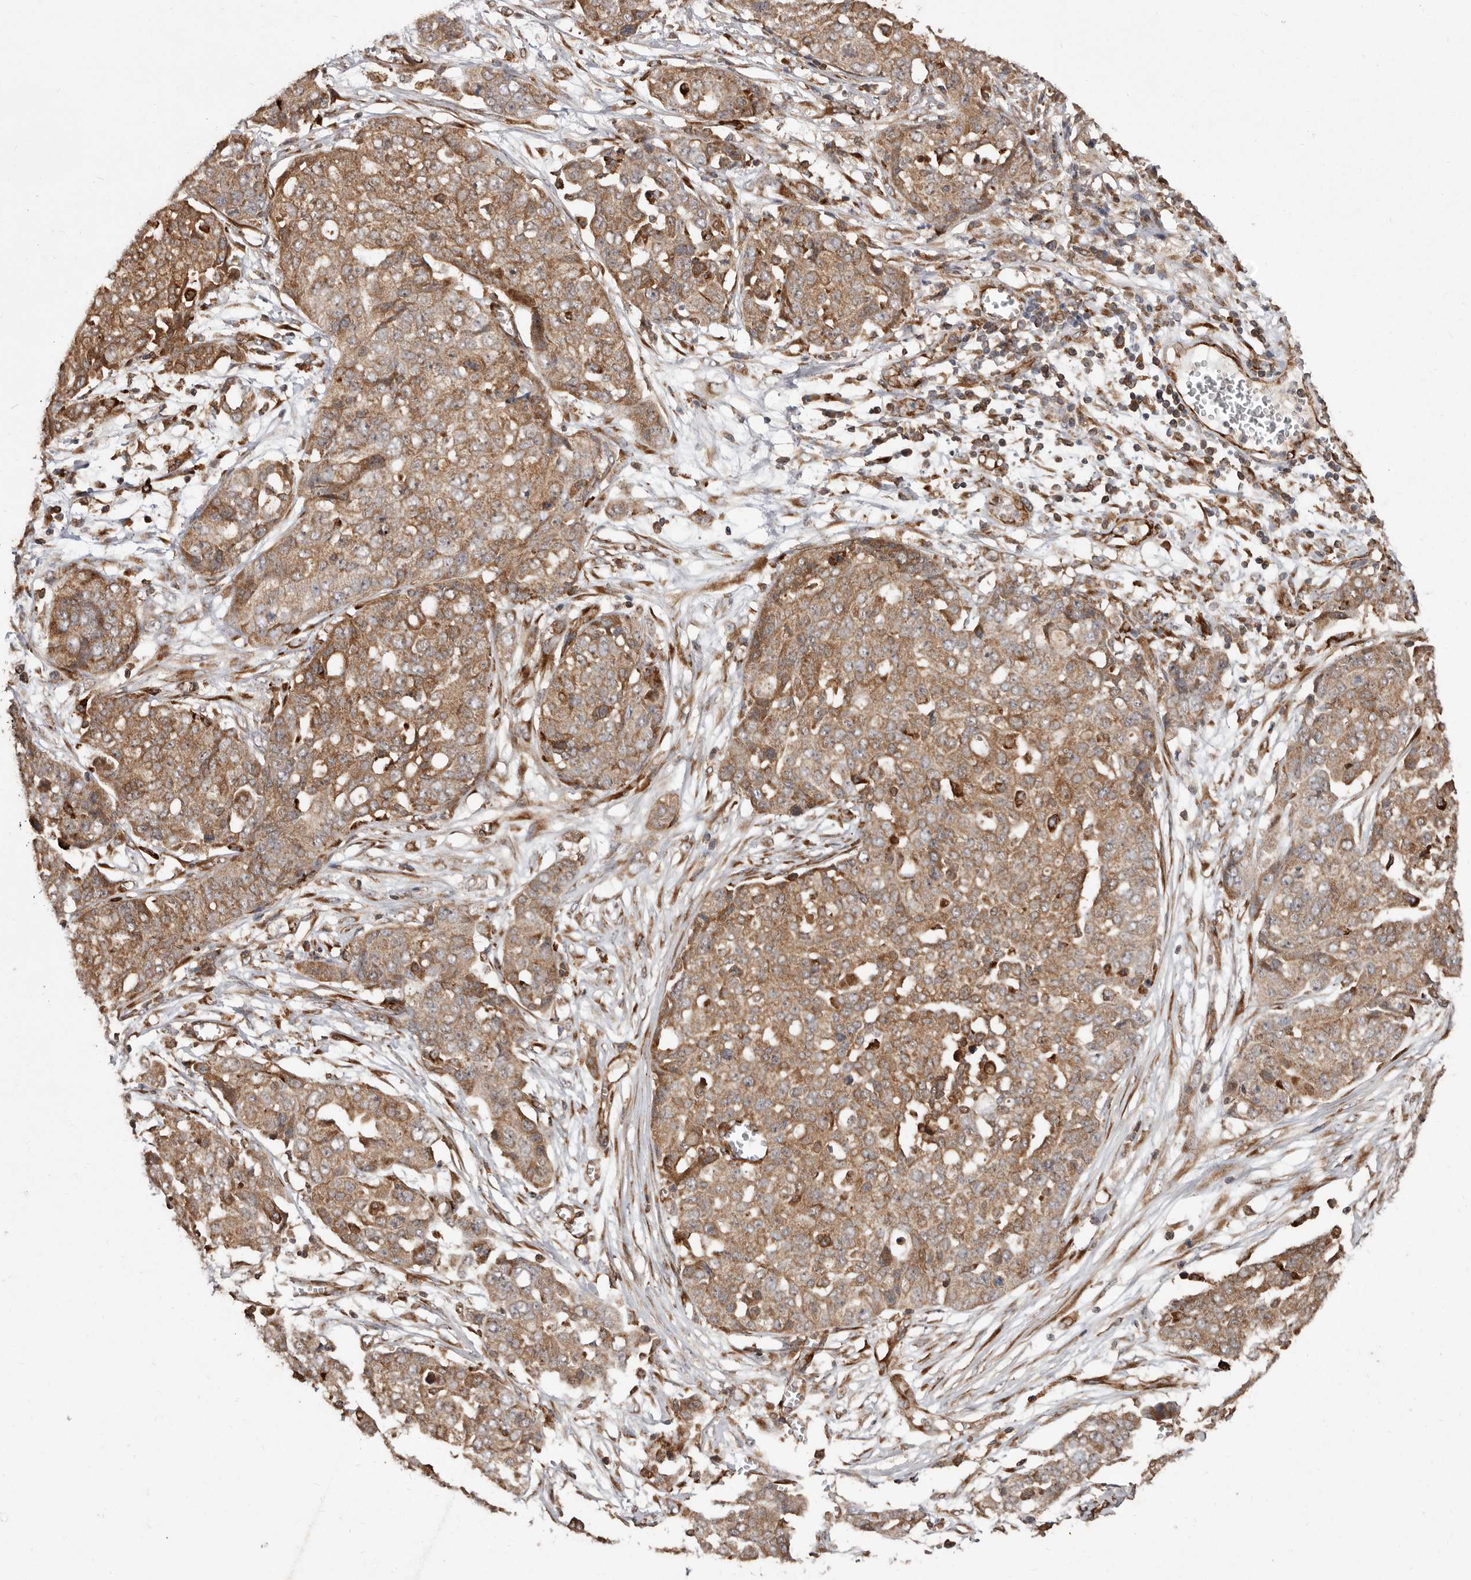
{"staining": {"intensity": "moderate", "quantity": ">75%", "location": "cytoplasmic/membranous"}, "tissue": "ovarian cancer", "cell_type": "Tumor cells", "image_type": "cancer", "snomed": [{"axis": "morphology", "description": "Cystadenocarcinoma, serous, NOS"}, {"axis": "topography", "description": "Soft tissue"}, {"axis": "topography", "description": "Ovary"}], "caption": "Immunohistochemistry (IHC) image of neoplastic tissue: ovarian cancer stained using immunohistochemistry reveals medium levels of moderate protein expression localized specifically in the cytoplasmic/membranous of tumor cells, appearing as a cytoplasmic/membranous brown color.", "gene": "FLAD1", "patient": {"sex": "female", "age": 57}}